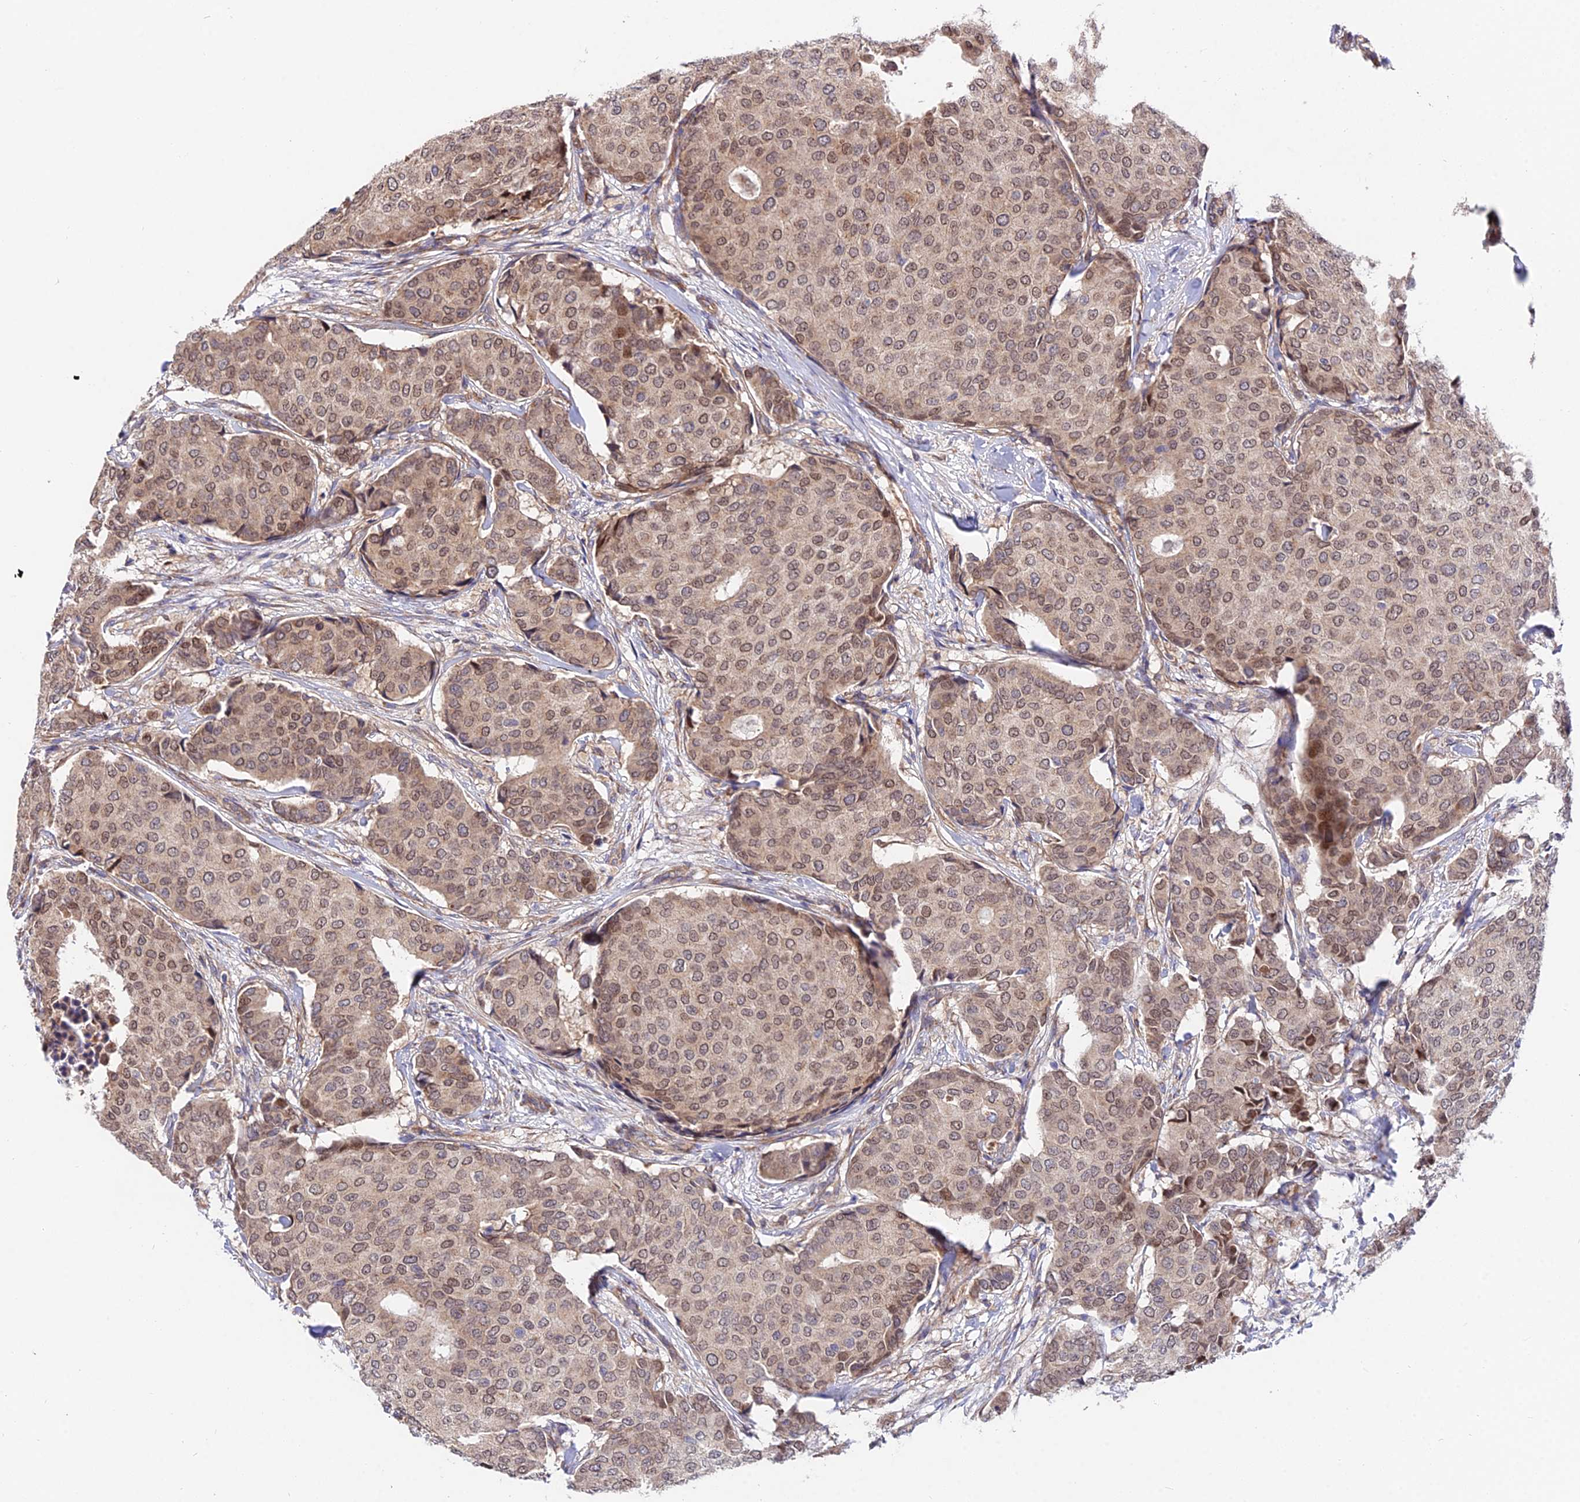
{"staining": {"intensity": "moderate", "quantity": ">75%", "location": "cytoplasmic/membranous,nuclear"}, "tissue": "breast cancer", "cell_type": "Tumor cells", "image_type": "cancer", "snomed": [{"axis": "morphology", "description": "Duct carcinoma"}, {"axis": "topography", "description": "Breast"}], "caption": "Moderate cytoplasmic/membranous and nuclear expression is identified in about >75% of tumor cells in breast cancer (infiltrating ductal carcinoma).", "gene": "CDC37L1", "patient": {"sex": "female", "age": 75}}